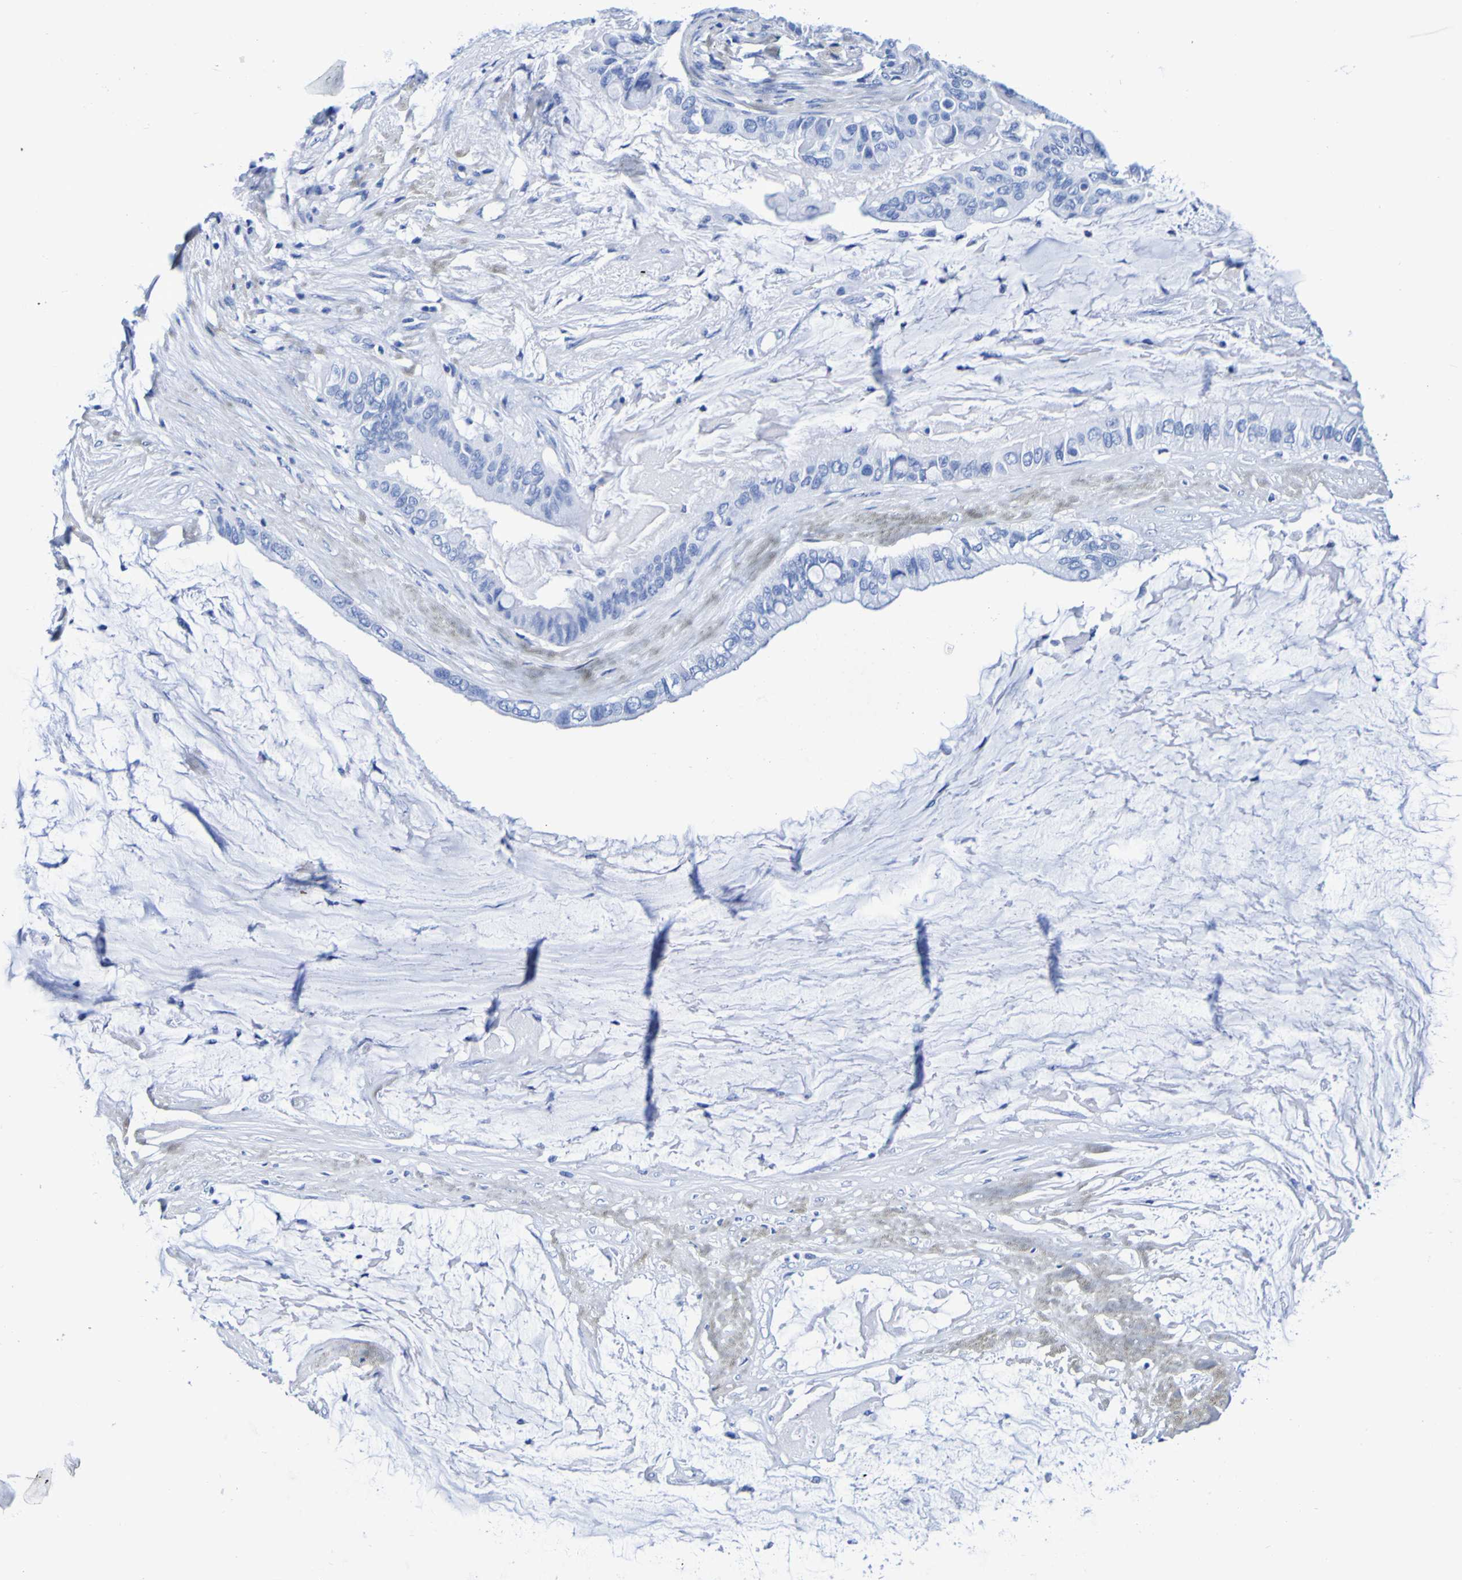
{"staining": {"intensity": "negative", "quantity": "none", "location": "none"}, "tissue": "ovarian cancer", "cell_type": "Tumor cells", "image_type": "cancer", "snomed": [{"axis": "morphology", "description": "Cystadenocarcinoma, mucinous, NOS"}, {"axis": "topography", "description": "Ovary"}], "caption": "There is no significant expression in tumor cells of ovarian cancer. Brightfield microscopy of immunohistochemistry (IHC) stained with DAB (3,3'-diaminobenzidine) (brown) and hematoxylin (blue), captured at high magnification.", "gene": "DPEP1", "patient": {"sex": "female", "age": 80}}